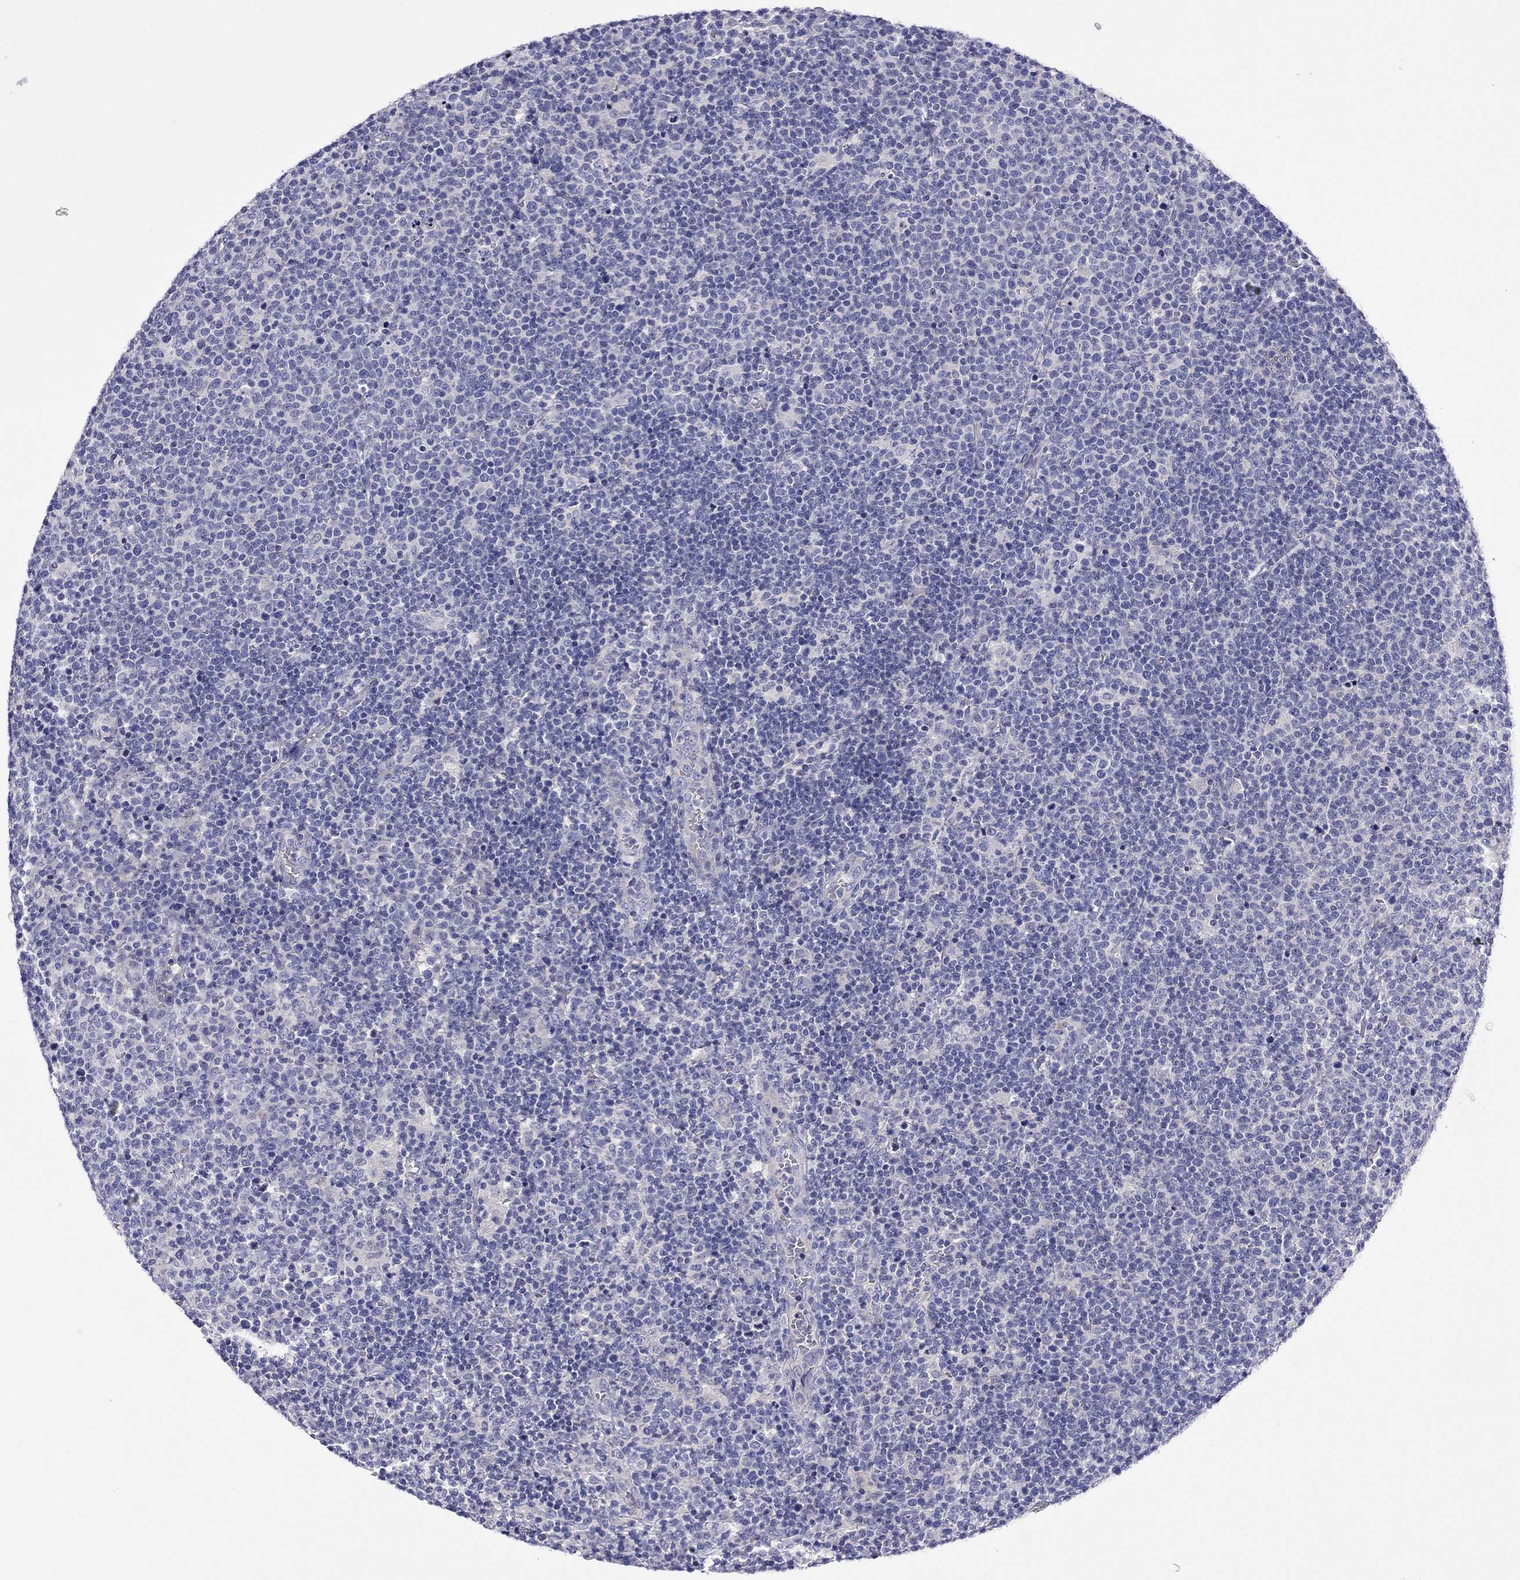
{"staining": {"intensity": "negative", "quantity": "none", "location": "none"}, "tissue": "lymphoma", "cell_type": "Tumor cells", "image_type": "cancer", "snomed": [{"axis": "morphology", "description": "Malignant lymphoma, non-Hodgkin's type, High grade"}, {"axis": "topography", "description": "Lymph node"}], "caption": "Tumor cells show no significant positivity in malignant lymphoma, non-Hodgkin's type (high-grade).", "gene": "STAR", "patient": {"sex": "male", "age": 61}}